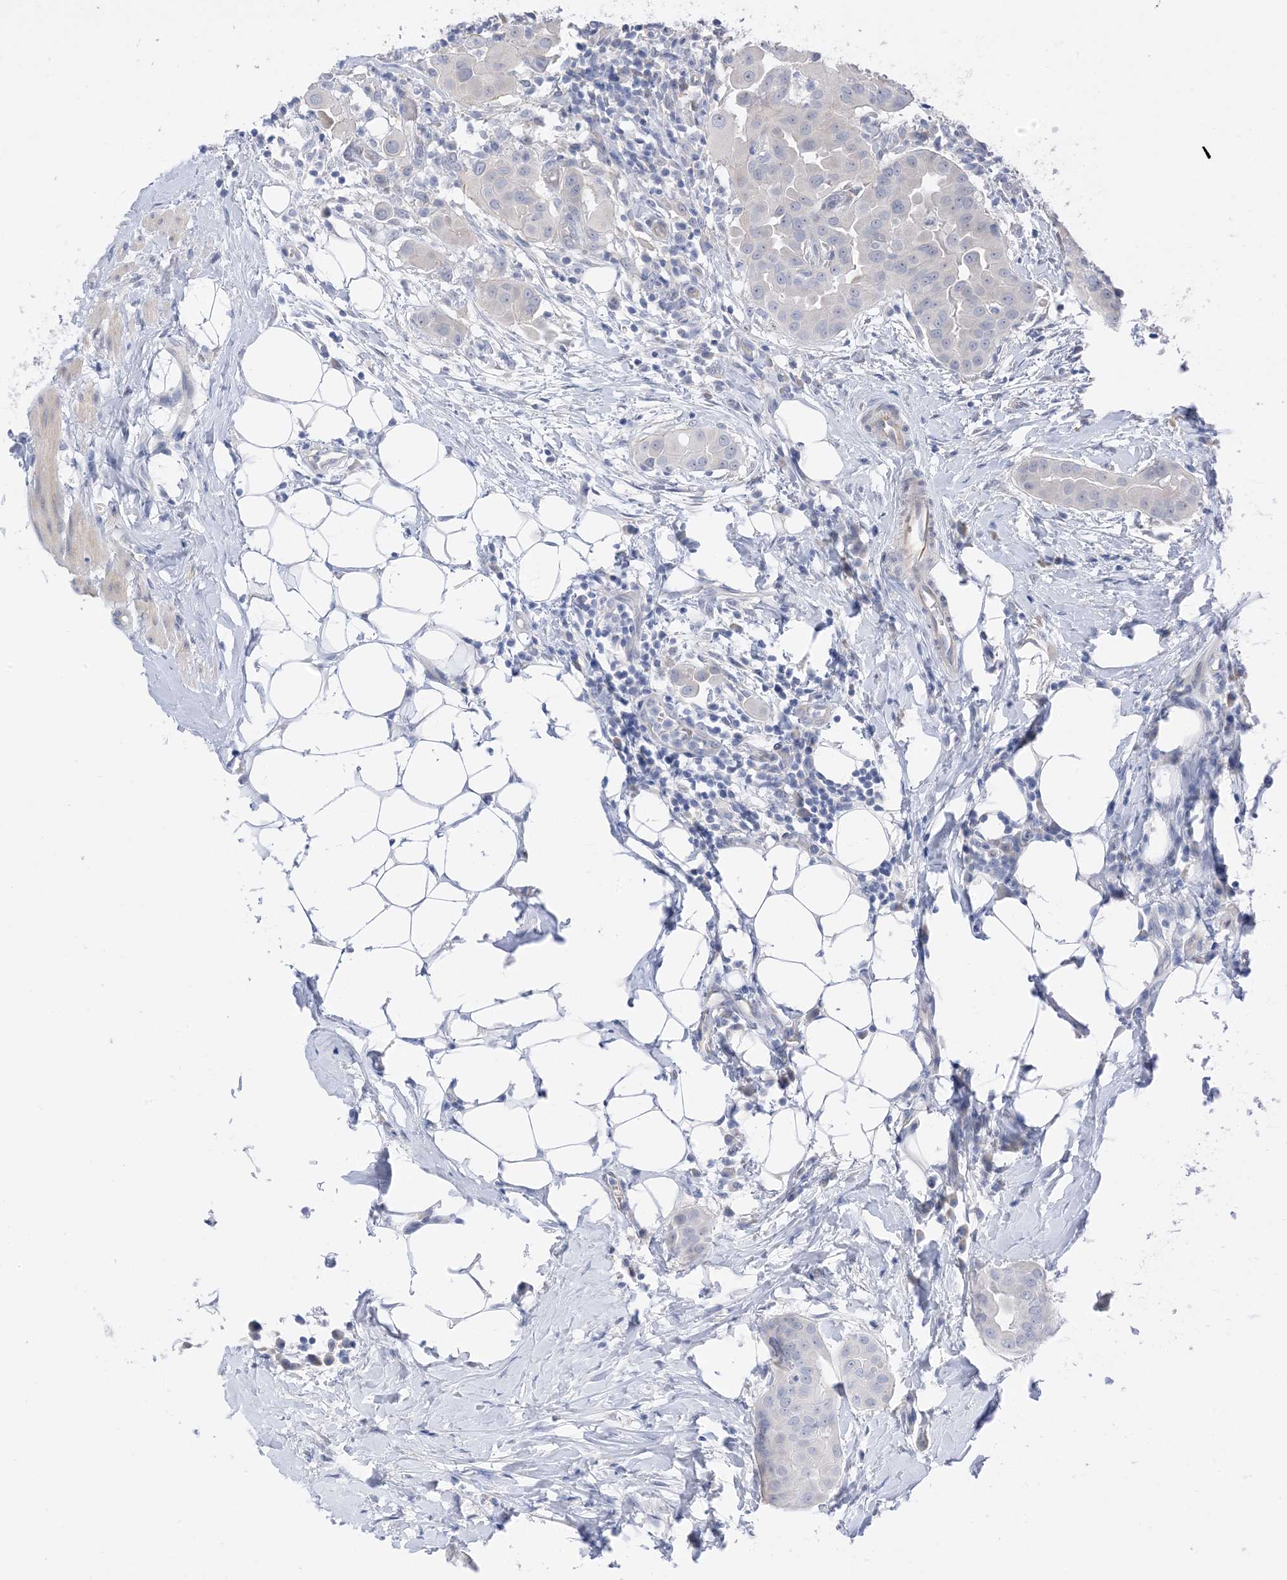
{"staining": {"intensity": "negative", "quantity": "none", "location": "none"}, "tissue": "thyroid cancer", "cell_type": "Tumor cells", "image_type": "cancer", "snomed": [{"axis": "morphology", "description": "Papillary adenocarcinoma, NOS"}, {"axis": "topography", "description": "Thyroid gland"}], "caption": "Histopathology image shows no protein staining in tumor cells of thyroid papillary adenocarcinoma tissue.", "gene": "IL36B", "patient": {"sex": "male", "age": 33}}